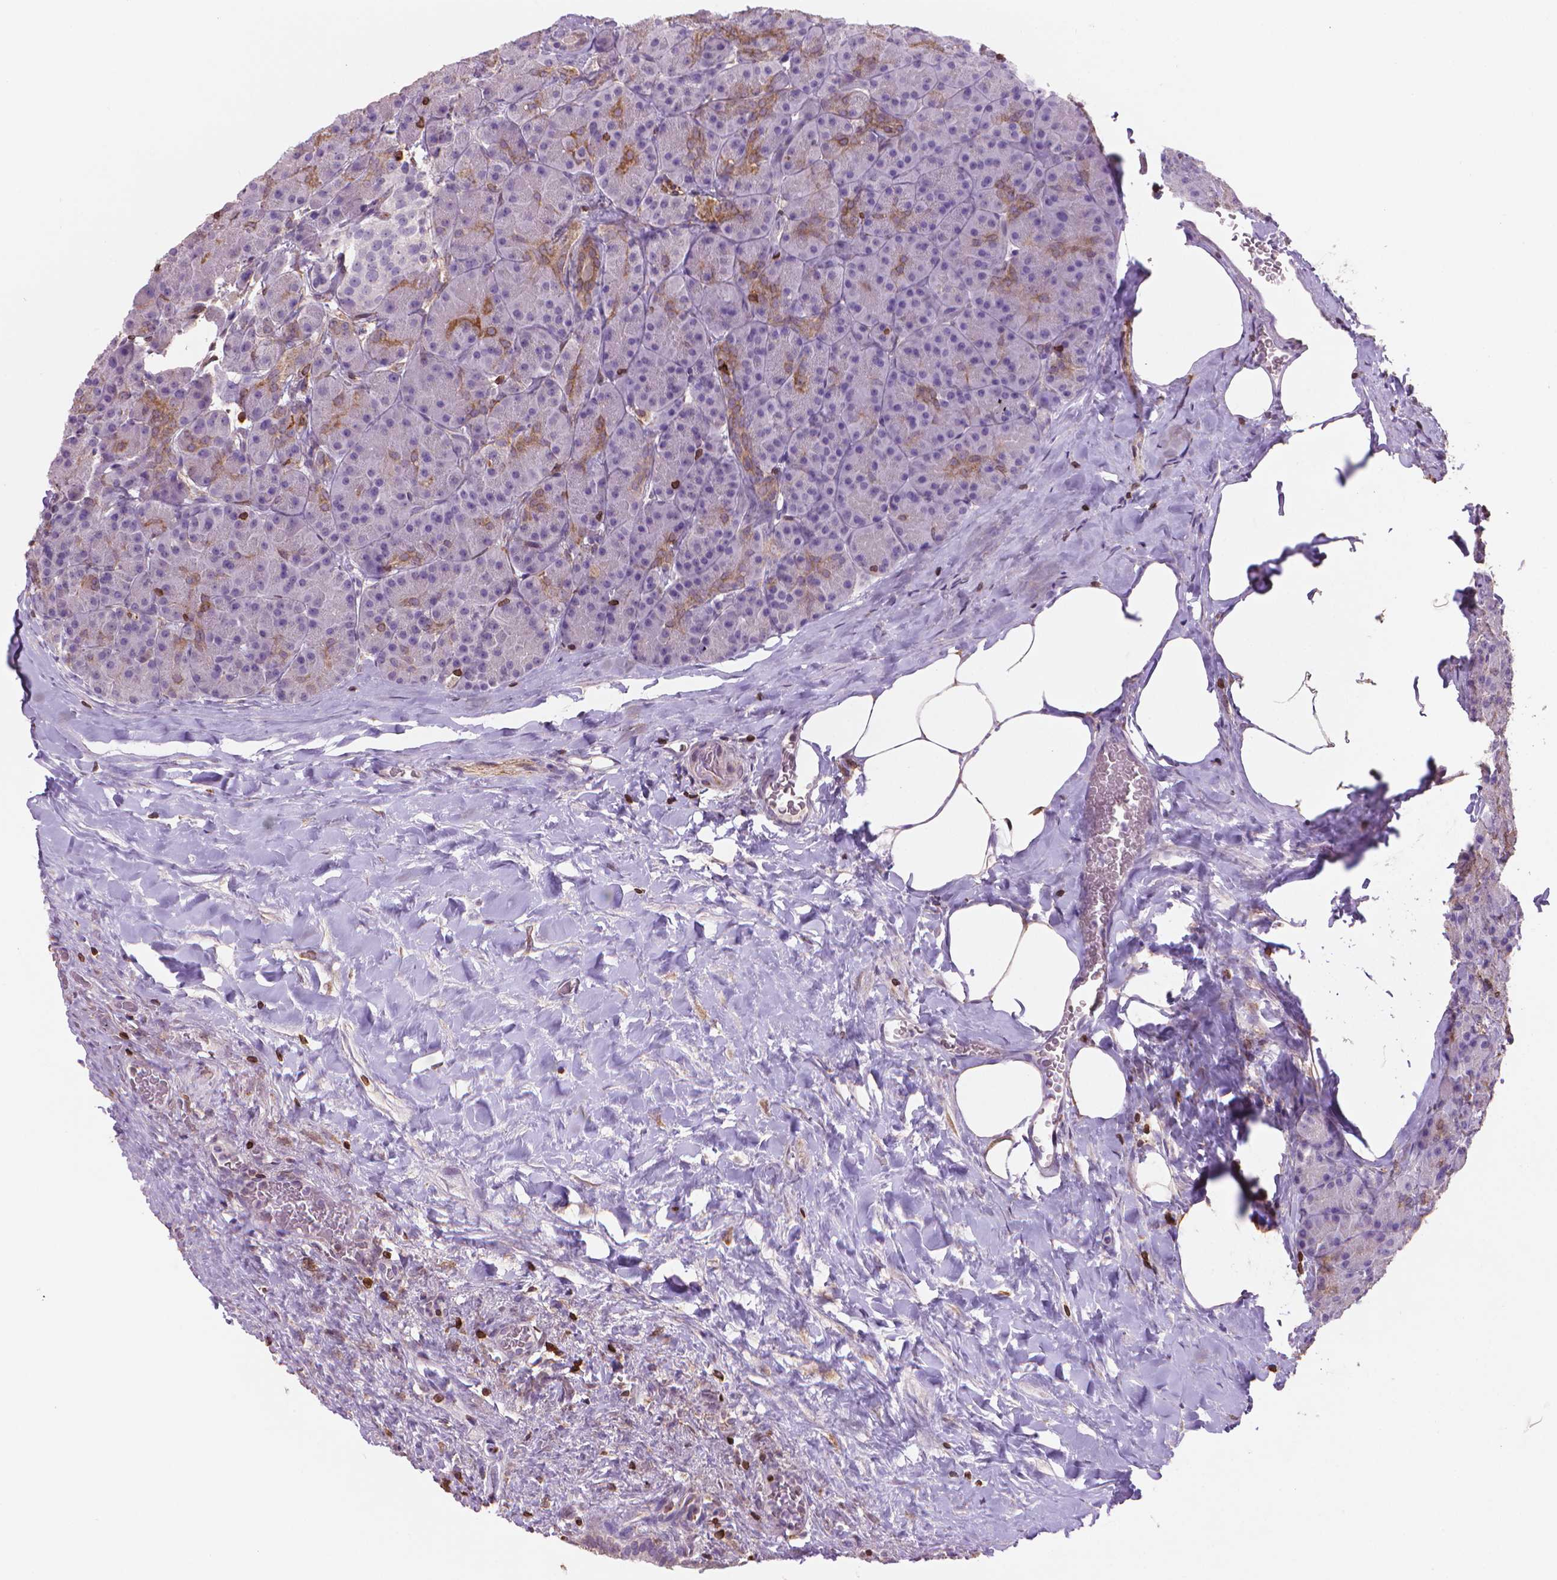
{"staining": {"intensity": "moderate", "quantity": "<25%", "location": "cytoplasmic/membranous"}, "tissue": "pancreas", "cell_type": "Exocrine glandular cells", "image_type": "normal", "snomed": [{"axis": "morphology", "description": "Normal tissue, NOS"}, {"axis": "topography", "description": "Pancreas"}], "caption": "Immunohistochemistry (IHC) histopathology image of normal pancreas: human pancreas stained using immunohistochemistry (IHC) exhibits low levels of moderate protein expression localized specifically in the cytoplasmic/membranous of exocrine glandular cells, appearing as a cytoplasmic/membranous brown color.", "gene": "BCL2", "patient": {"sex": "male", "age": 57}}